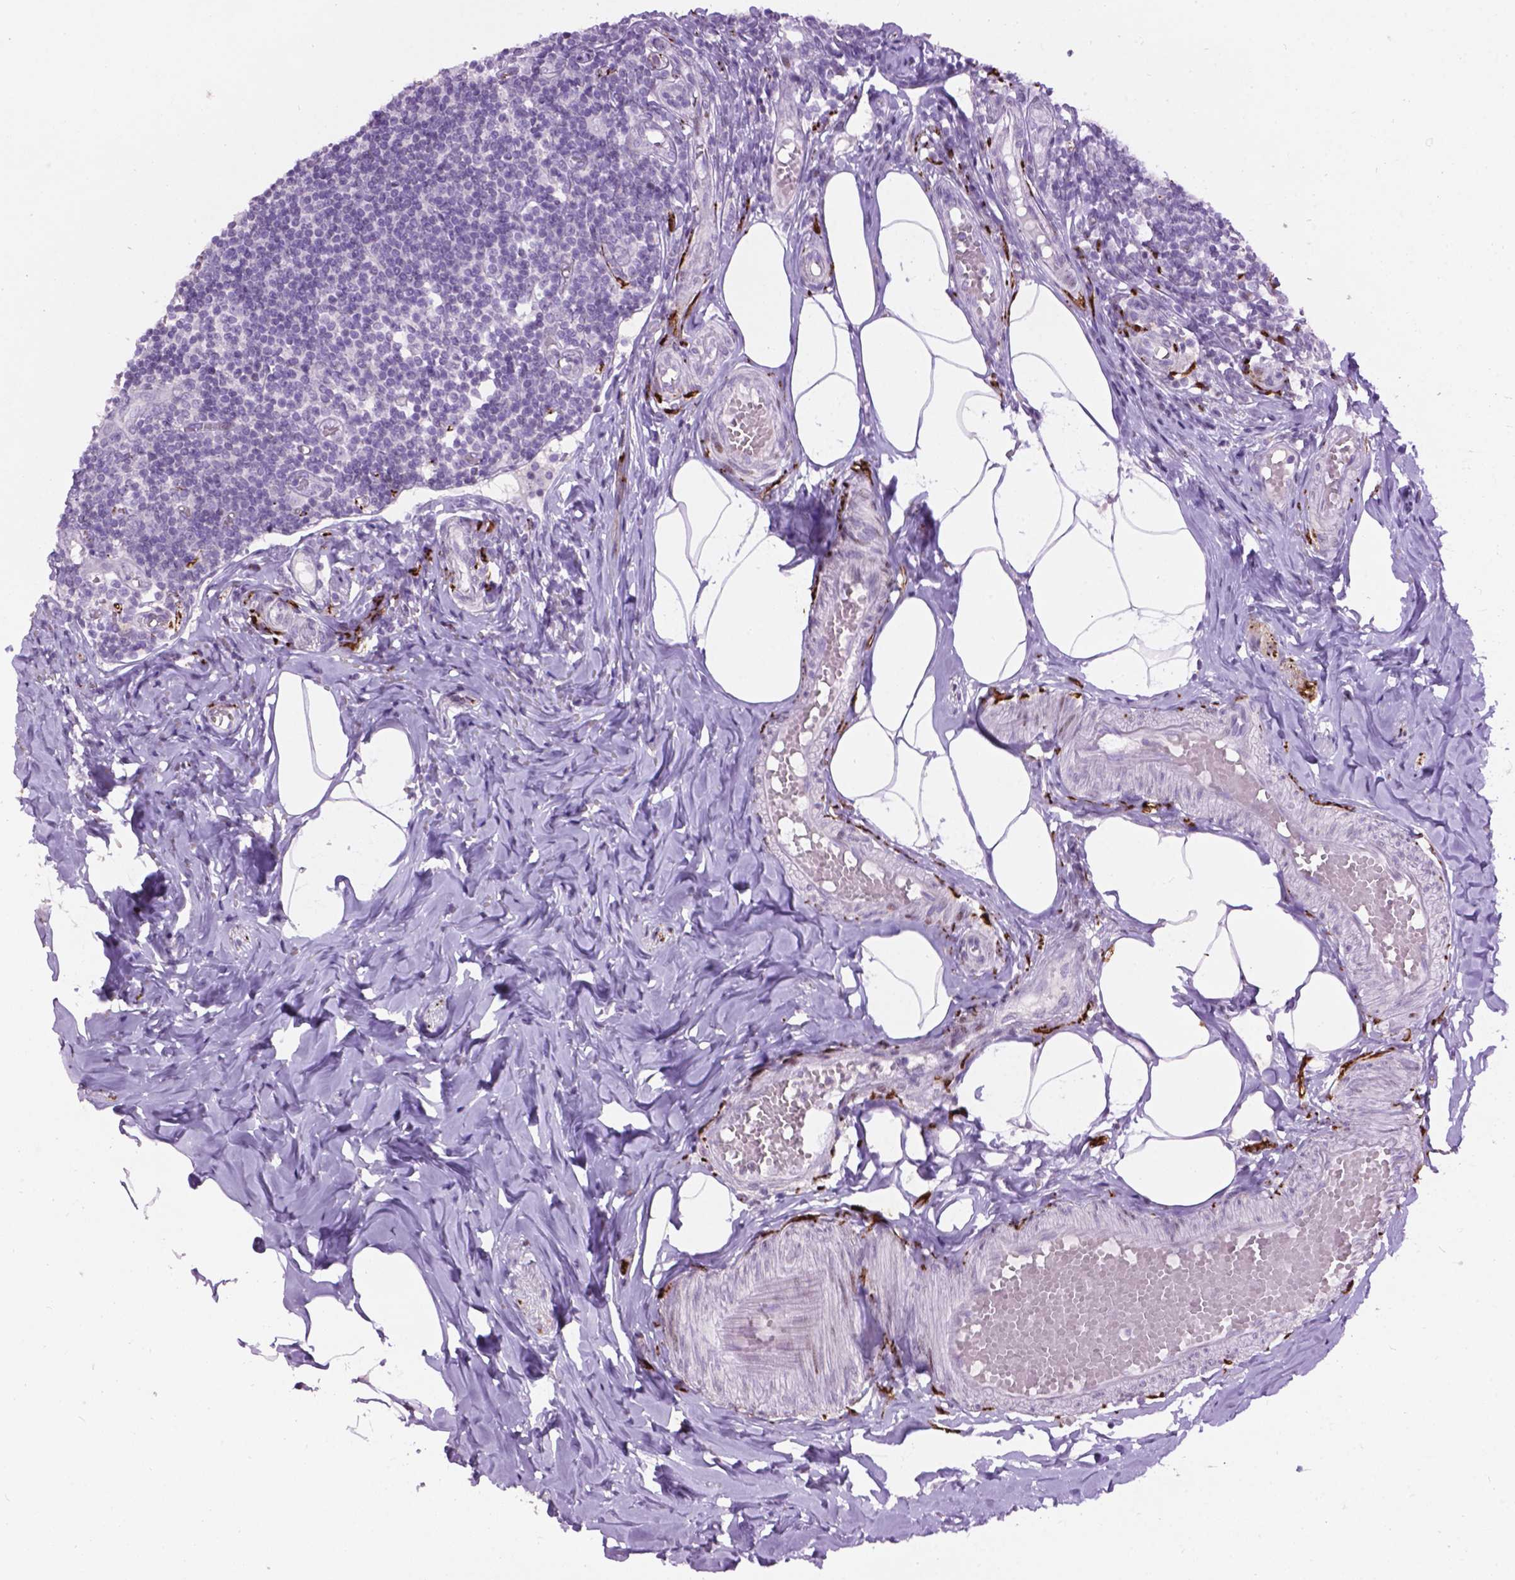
{"staining": {"intensity": "moderate", "quantity": "<25%", "location": "nuclear"}, "tissue": "appendix", "cell_type": "Glandular cells", "image_type": "normal", "snomed": [{"axis": "morphology", "description": "Normal tissue, NOS"}, {"axis": "topography", "description": "Appendix"}], "caption": "Protein expression analysis of unremarkable appendix demonstrates moderate nuclear expression in about <25% of glandular cells. (IHC, brightfield microscopy, high magnification).", "gene": "TH", "patient": {"sex": "female", "age": 32}}